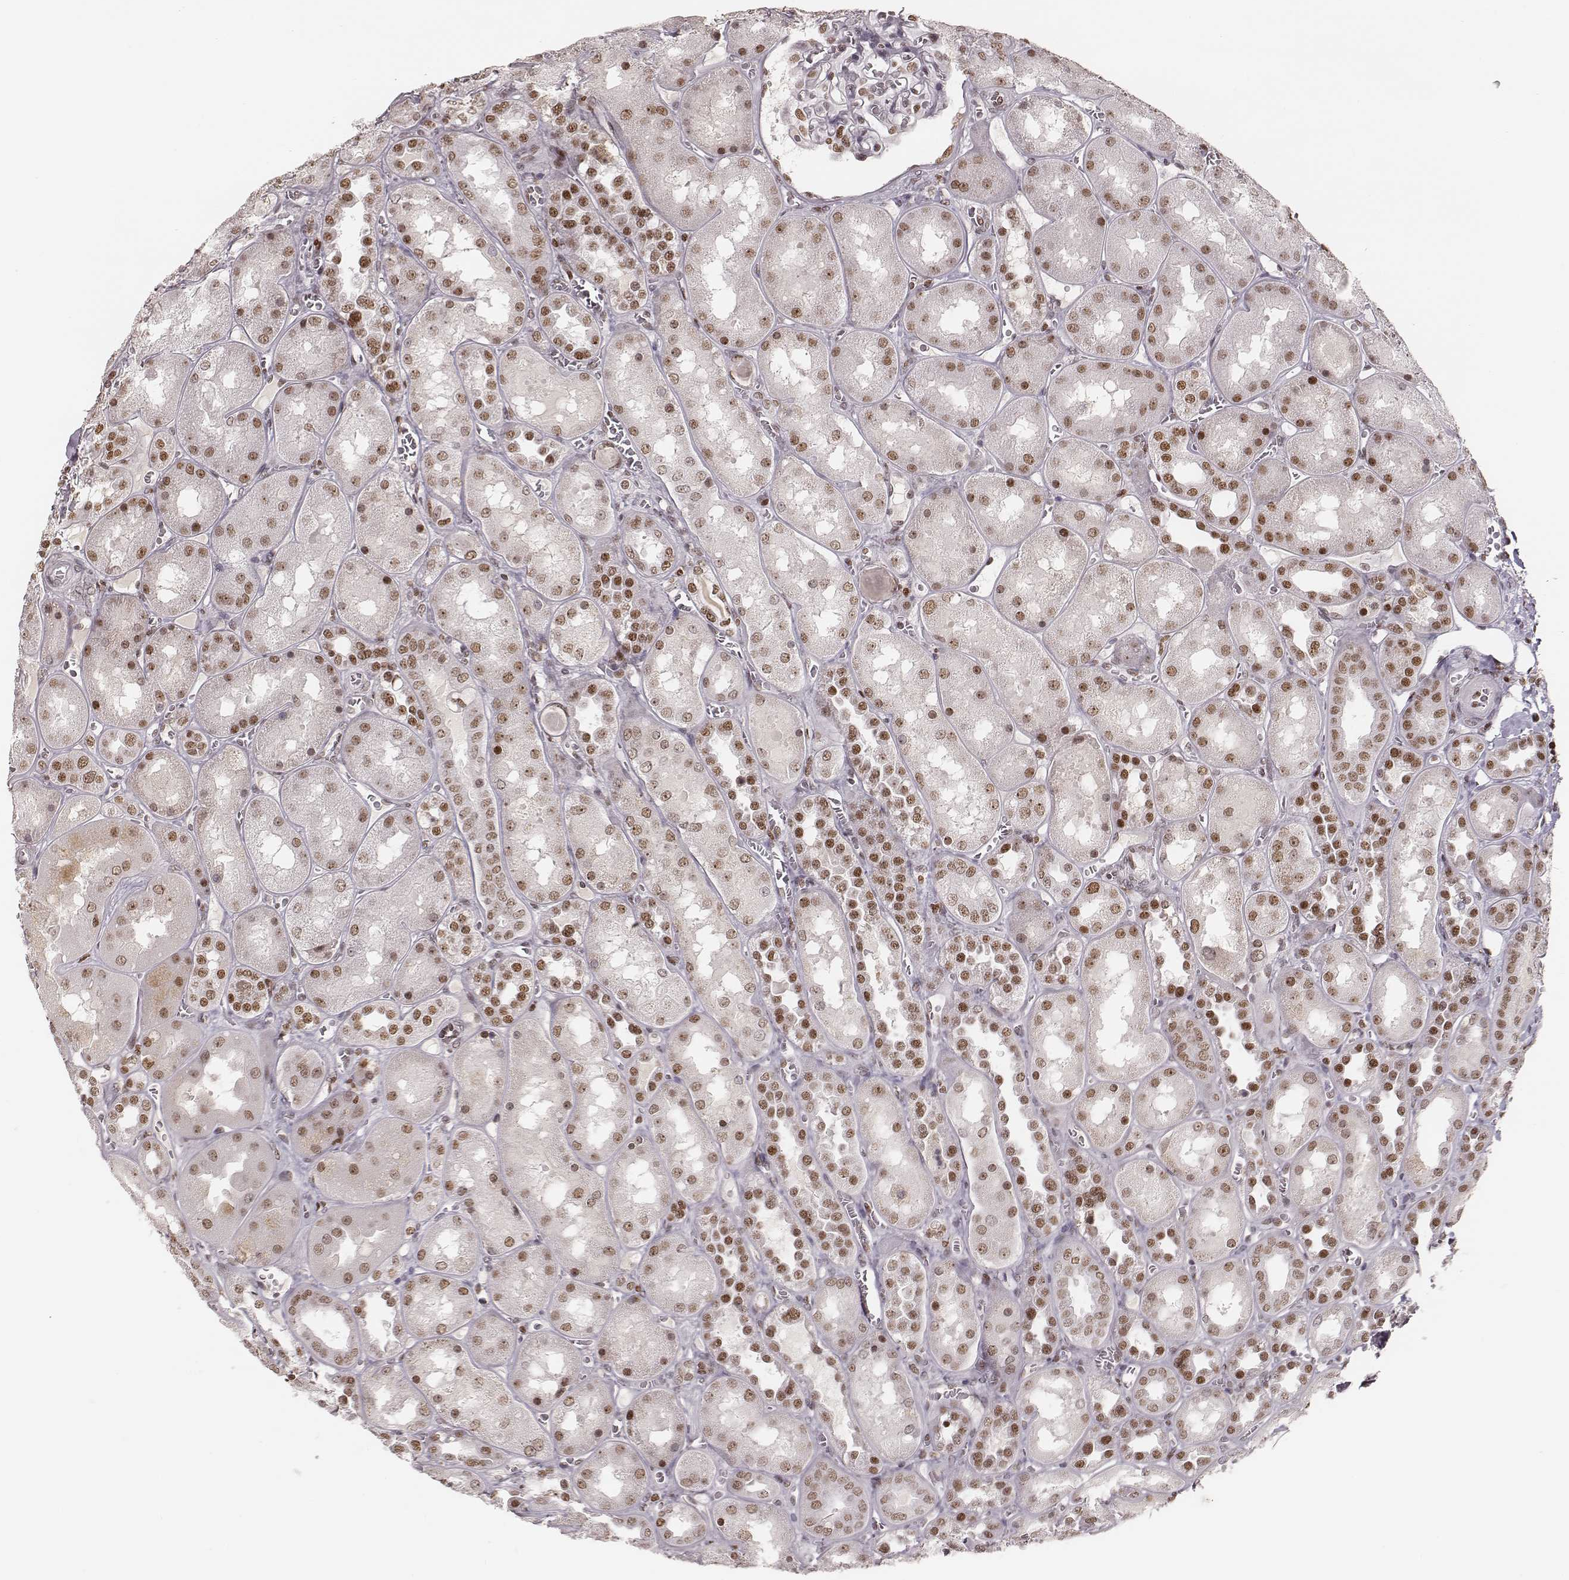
{"staining": {"intensity": "moderate", "quantity": ">75%", "location": "nuclear"}, "tissue": "kidney", "cell_type": "Cells in glomeruli", "image_type": "normal", "snomed": [{"axis": "morphology", "description": "Normal tissue, NOS"}, {"axis": "topography", "description": "Kidney"}], "caption": "Moderate nuclear expression for a protein is seen in approximately >75% of cells in glomeruli of benign kidney using IHC.", "gene": "PARP1", "patient": {"sex": "male", "age": 73}}